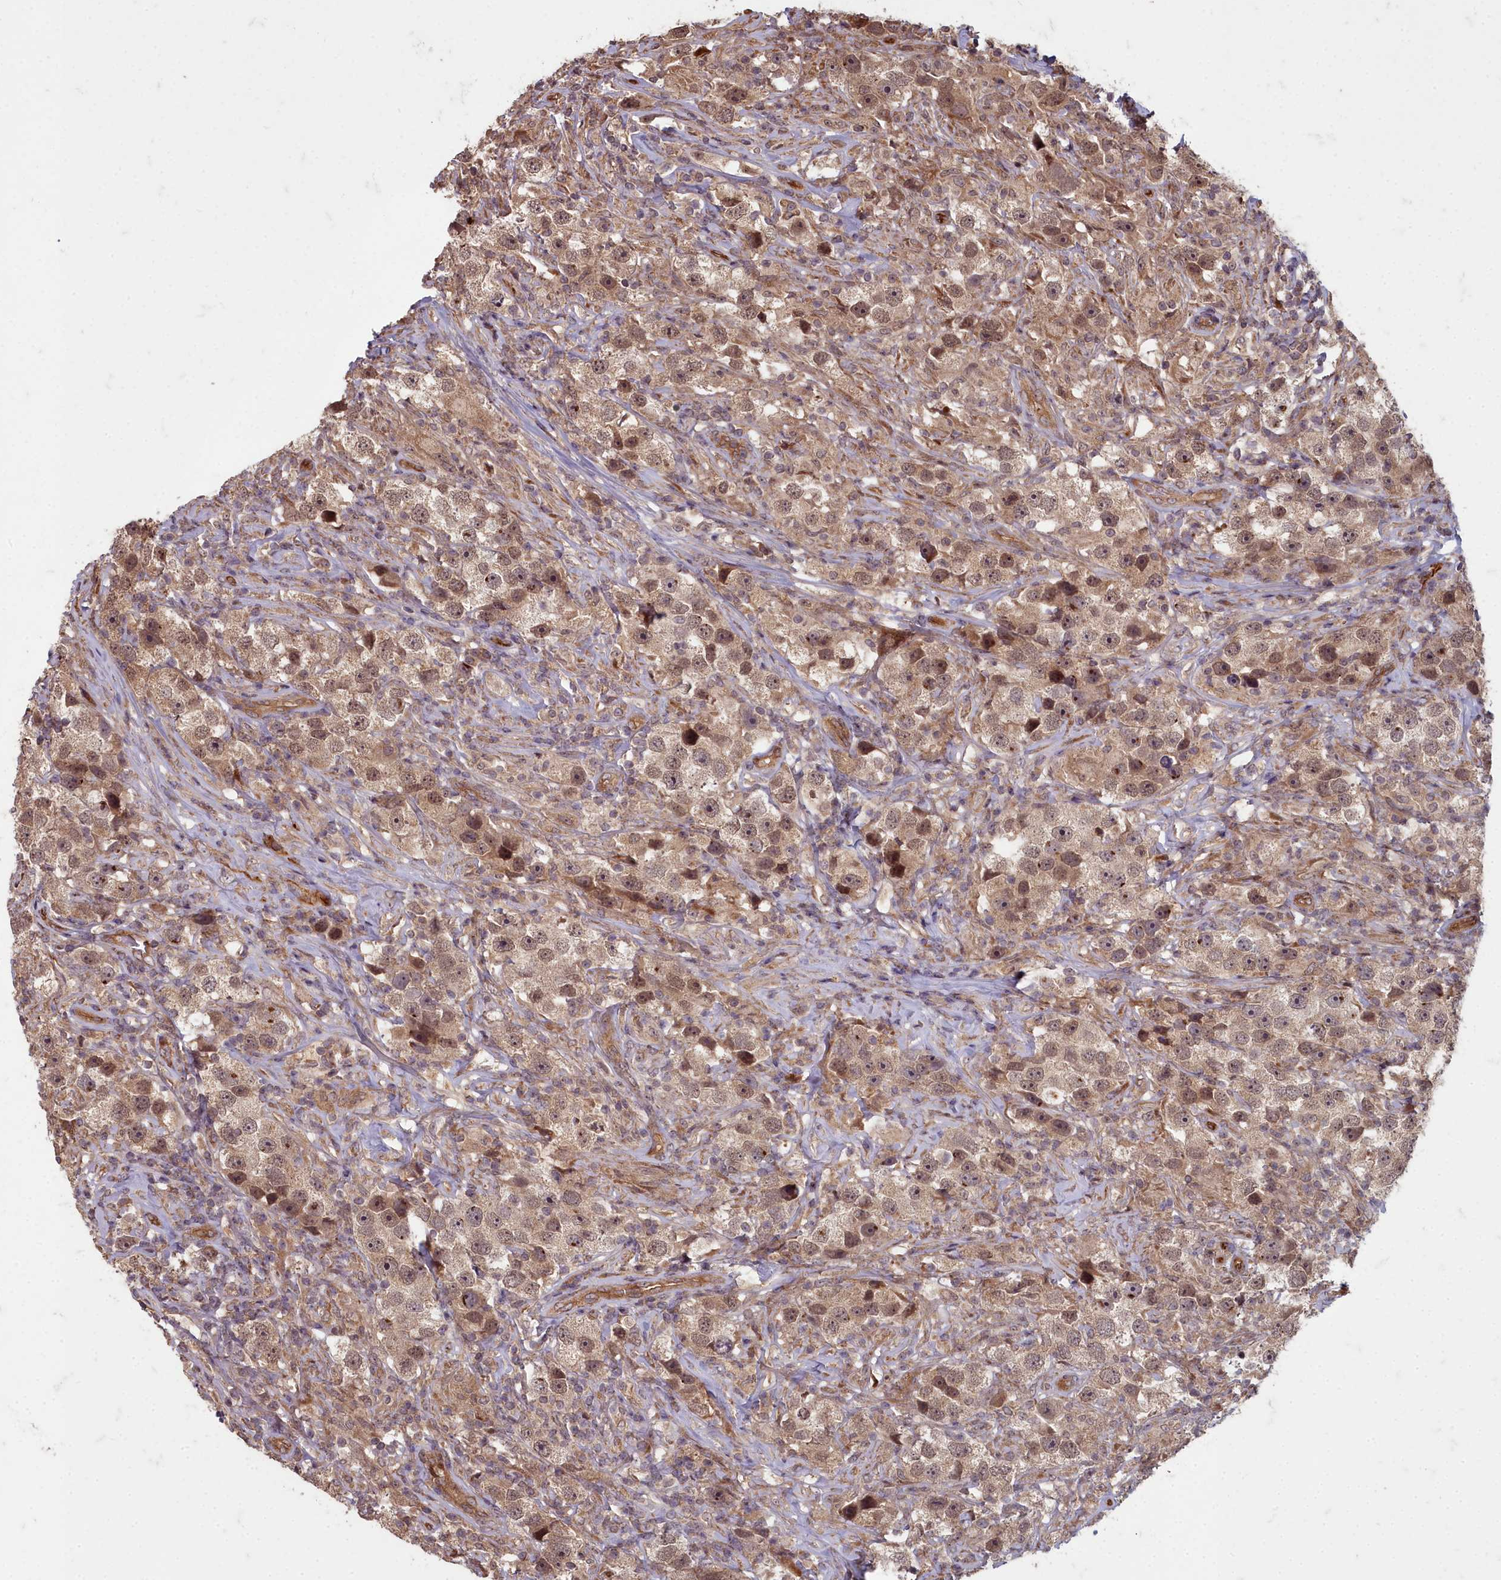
{"staining": {"intensity": "moderate", "quantity": ">75%", "location": "cytoplasmic/membranous,nuclear"}, "tissue": "testis cancer", "cell_type": "Tumor cells", "image_type": "cancer", "snomed": [{"axis": "morphology", "description": "Seminoma, NOS"}, {"axis": "topography", "description": "Testis"}], "caption": "Testis cancer (seminoma) stained with DAB immunohistochemistry shows medium levels of moderate cytoplasmic/membranous and nuclear staining in approximately >75% of tumor cells.", "gene": "TSPYL4", "patient": {"sex": "male", "age": 49}}